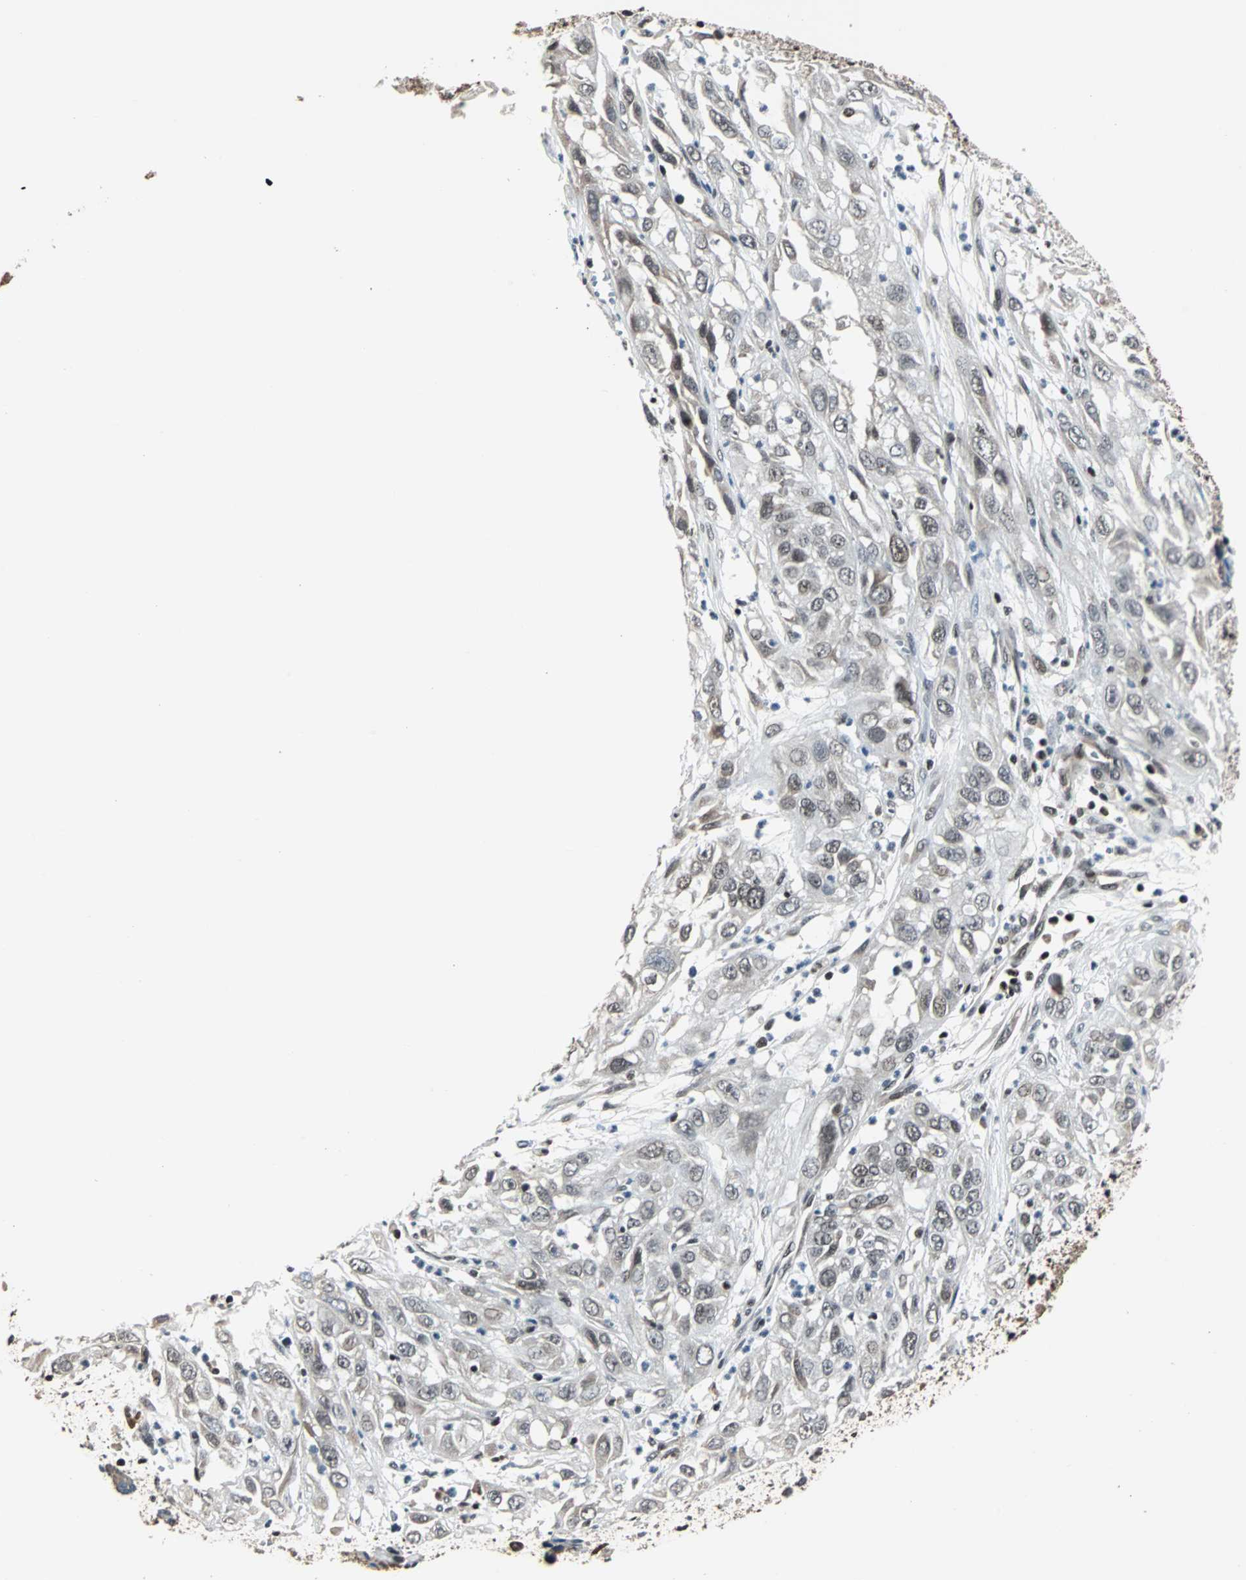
{"staining": {"intensity": "weak", "quantity": ">75%", "location": "nuclear"}, "tissue": "cervical cancer", "cell_type": "Tumor cells", "image_type": "cancer", "snomed": [{"axis": "morphology", "description": "Squamous cell carcinoma, NOS"}, {"axis": "topography", "description": "Cervix"}], "caption": "The micrograph demonstrates staining of cervical squamous cell carcinoma, revealing weak nuclear protein staining (brown color) within tumor cells.", "gene": "TERF2IP", "patient": {"sex": "female", "age": 32}}